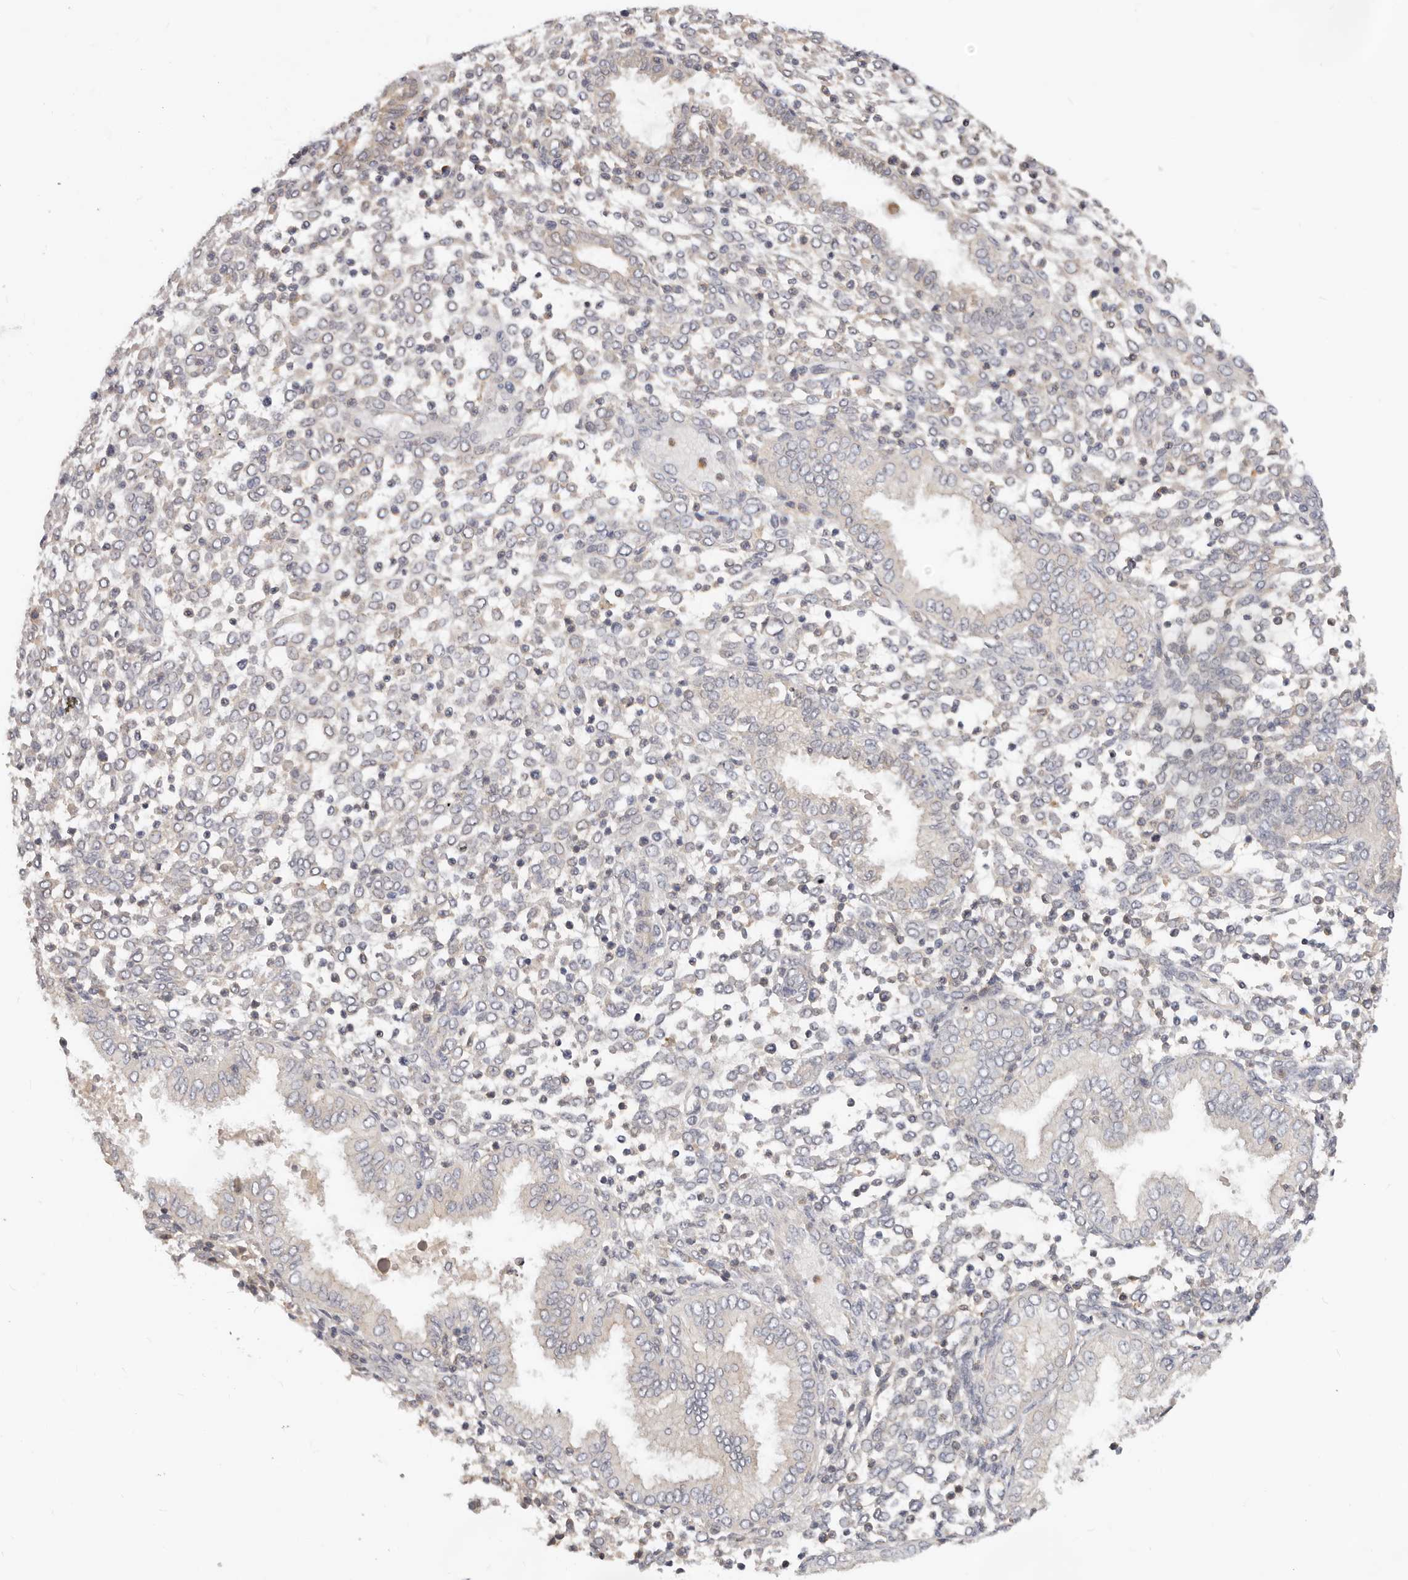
{"staining": {"intensity": "negative", "quantity": "none", "location": "none"}, "tissue": "endometrium", "cell_type": "Cells in endometrial stroma", "image_type": "normal", "snomed": [{"axis": "morphology", "description": "Normal tissue, NOS"}, {"axis": "topography", "description": "Endometrium"}], "caption": "This is a micrograph of immunohistochemistry staining of benign endometrium, which shows no expression in cells in endometrial stroma.", "gene": "USP49", "patient": {"sex": "female", "age": 53}}